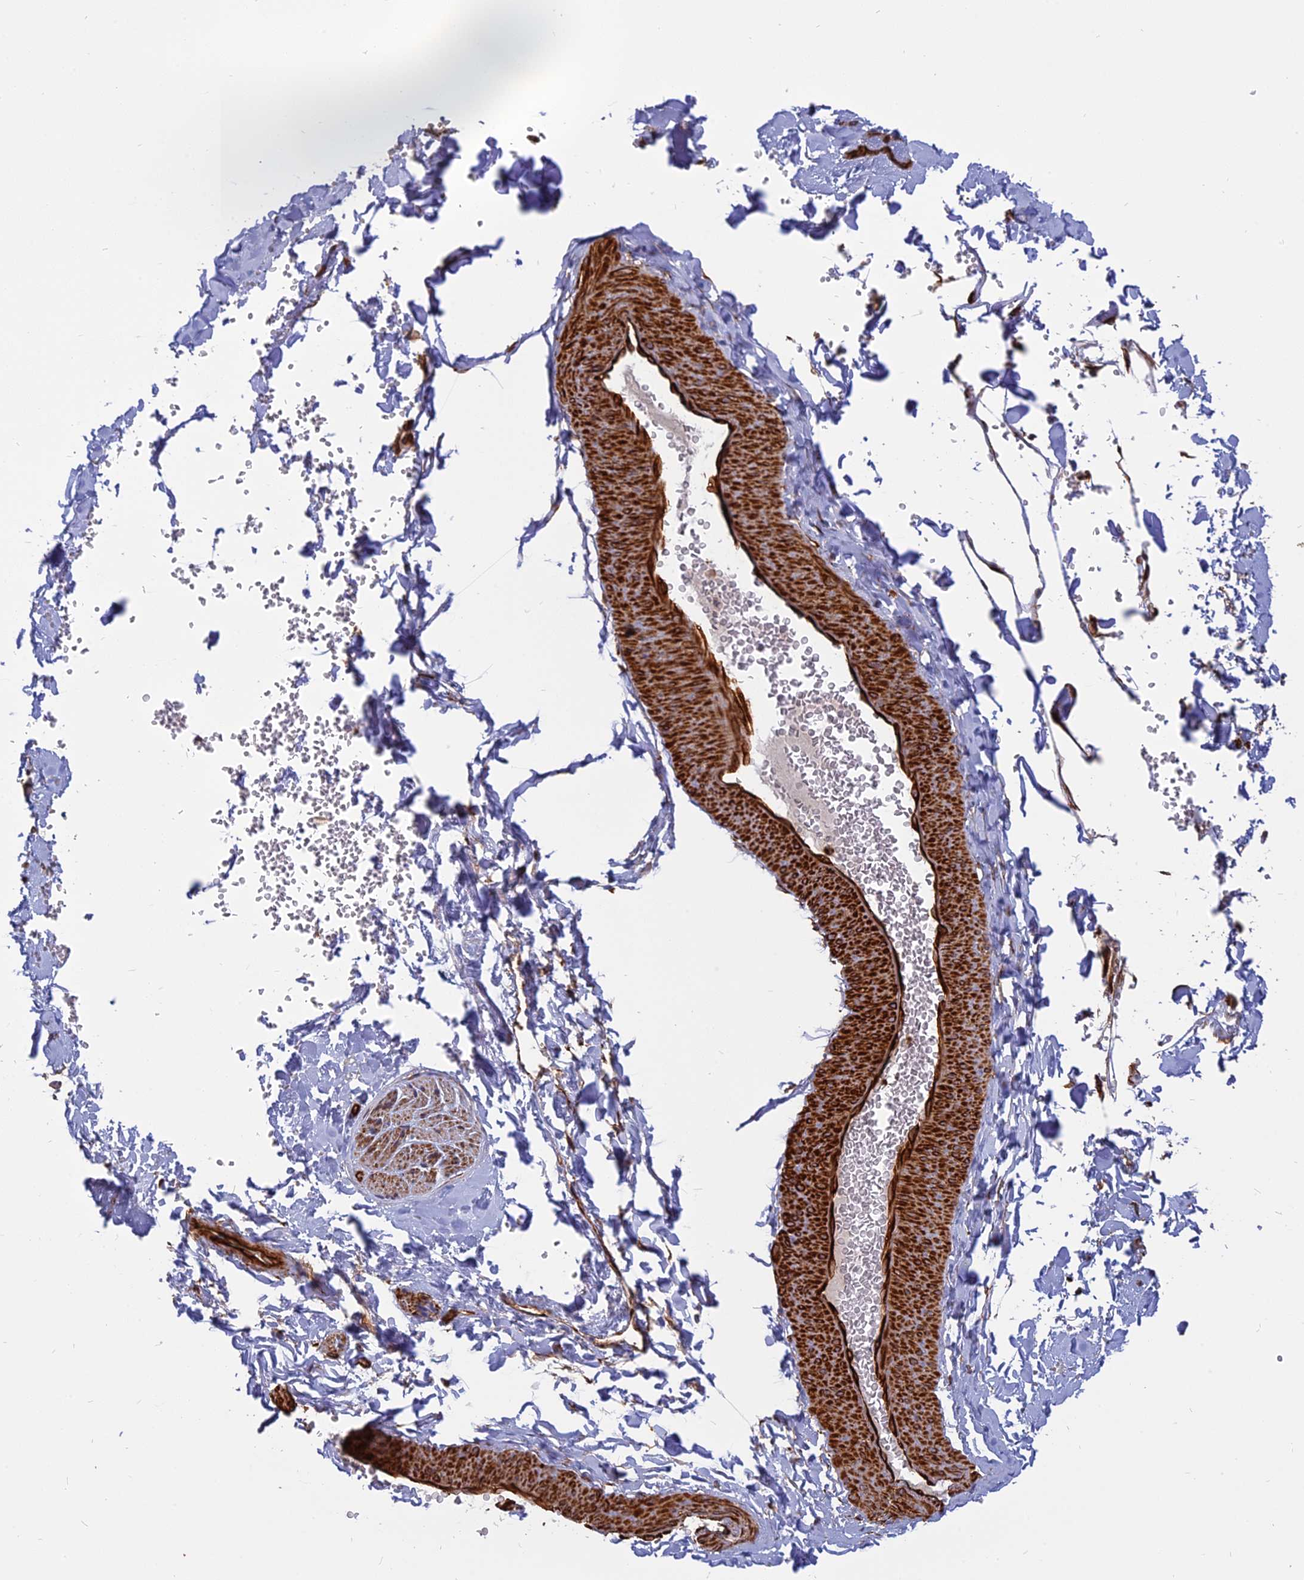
{"staining": {"intensity": "moderate", "quantity": ">75%", "location": "cytoplasmic/membranous"}, "tissue": "adipose tissue", "cell_type": "Adipocytes", "image_type": "normal", "snomed": [{"axis": "morphology", "description": "Normal tissue, NOS"}, {"axis": "topography", "description": "Gallbladder"}, {"axis": "topography", "description": "Peripheral nerve tissue"}], "caption": "A histopathology image of adipose tissue stained for a protein demonstrates moderate cytoplasmic/membranous brown staining in adipocytes. (DAB IHC with brightfield microscopy, high magnification).", "gene": "PHLDB3", "patient": {"sex": "male", "age": 38}}